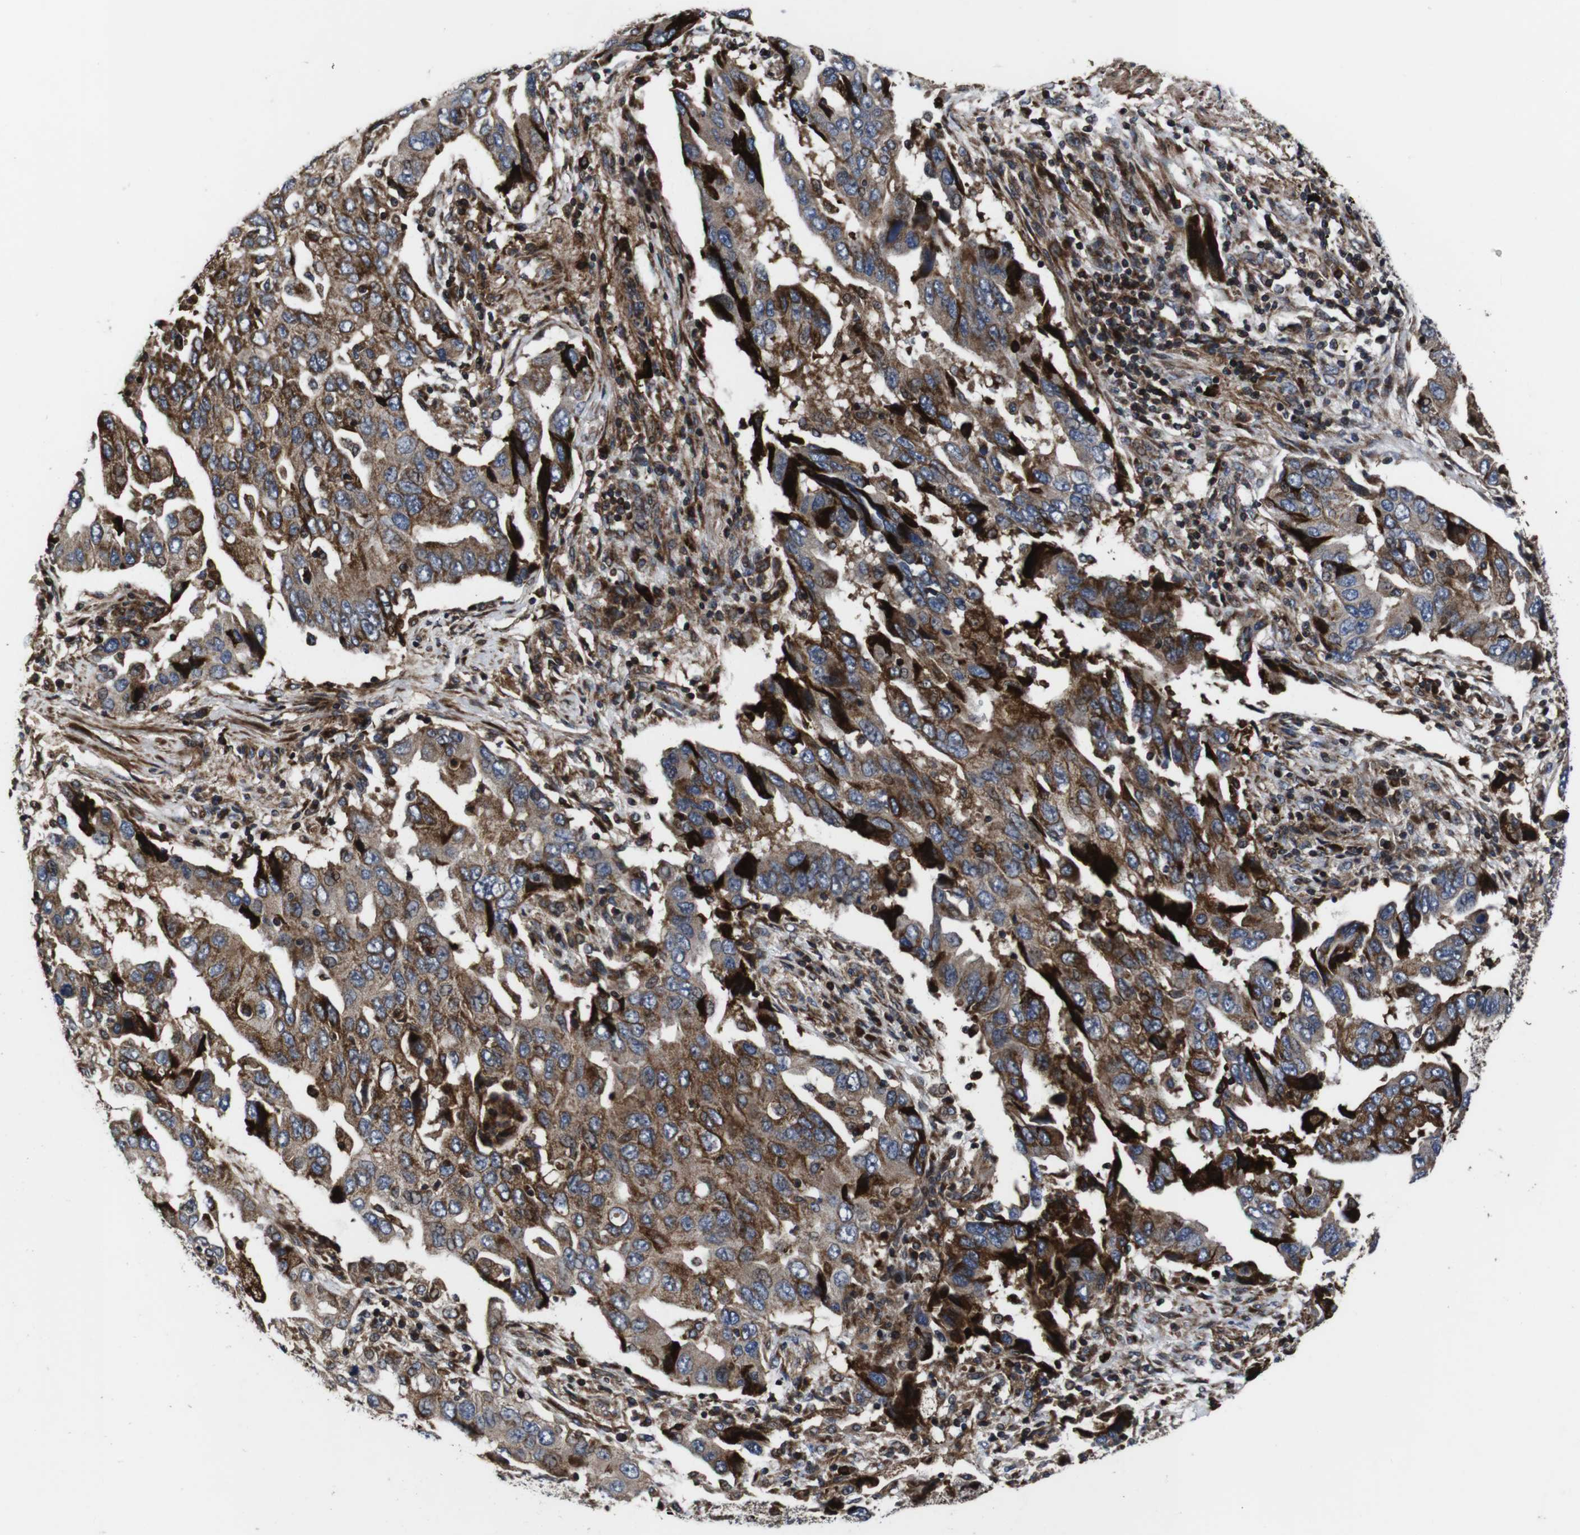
{"staining": {"intensity": "moderate", "quantity": ">75%", "location": "cytoplasmic/membranous"}, "tissue": "lung cancer", "cell_type": "Tumor cells", "image_type": "cancer", "snomed": [{"axis": "morphology", "description": "Adenocarcinoma, NOS"}, {"axis": "topography", "description": "Lung"}], "caption": "This histopathology image displays lung adenocarcinoma stained with immunohistochemistry (IHC) to label a protein in brown. The cytoplasmic/membranous of tumor cells show moderate positivity for the protein. Nuclei are counter-stained blue.", "gene": "SMYD3", "patient": {"sex": "female", "age": 65}}